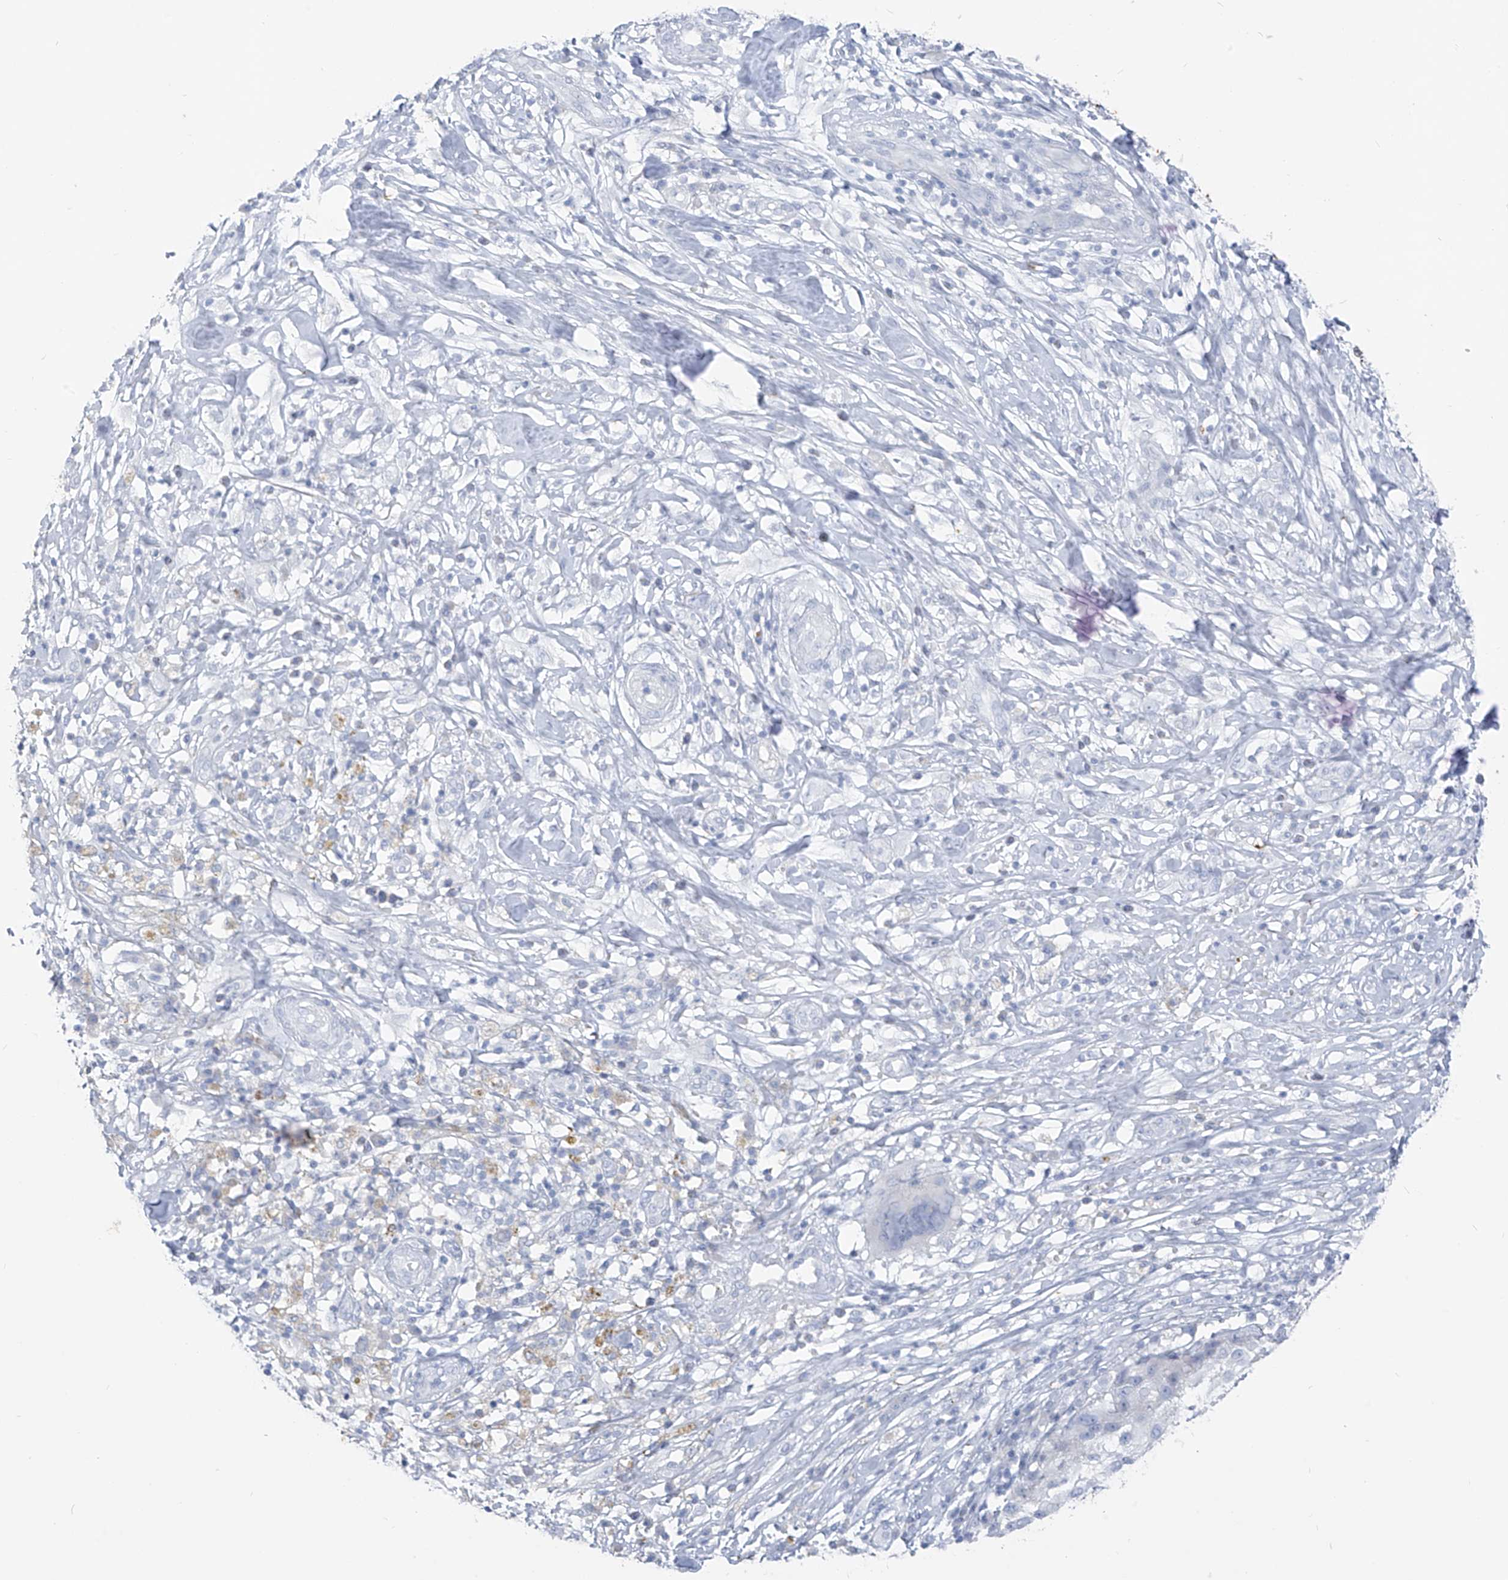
{"staining": {"intensity": "negative", "quantity": "none", "location": "none"}, "tissue": "melanoma", "cell_type": "Tumor cells", "image_type": "cancer", "snomed": [{"axis": "morphology", "description": "Necrosis, NOS"}, {"axis": "morphology", "description": "Malignant melanoma, NOS"}, {"axis": "topography", "description": "Skin"}], "caption": "Melanoma was stained to show a protein in brown. There is no significant expression in tumor cells.", "gene": "CX3CR1", "patient": {"sex": "female", "age": 87}}